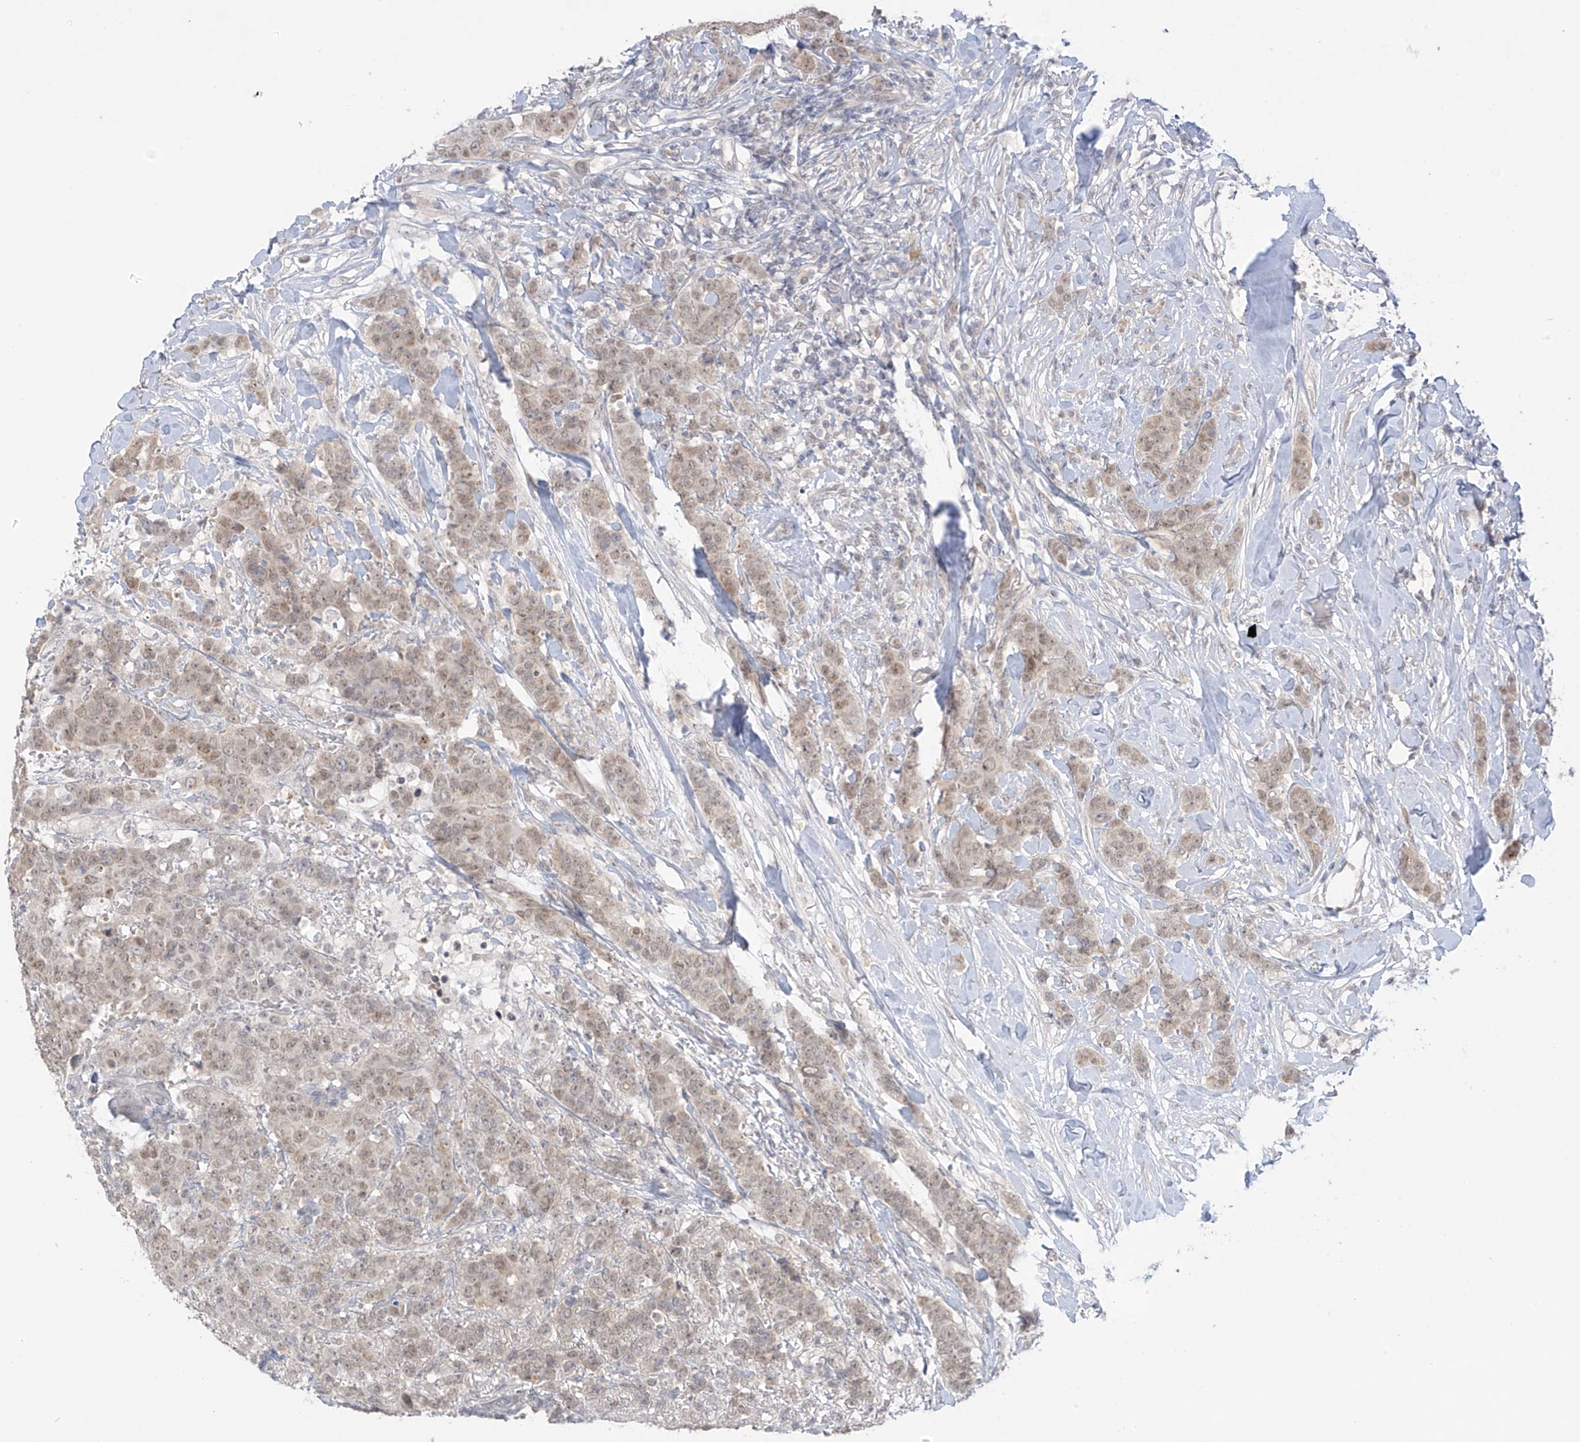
{"staining": {"intensity": "weak", "quantity": ">75%", "location": "nuclear"}, "tissue": "breast cancer", "cell_type": "Tumor cells", "image_type": "cancer", "snomed": [{"axis": "morphology", "description": "Duct carcinoma"}, {"axis": "topography", "description": "Breast"}], "caption": "A histopathology image showing weak nuclear expression in about >75% of tumor cells in breast cancer (invasive ductal carcinoma), as visualized by brown immunohistochemical staining.", "gene": "OGT", "patient": {"sex": "female", "age": 40}}